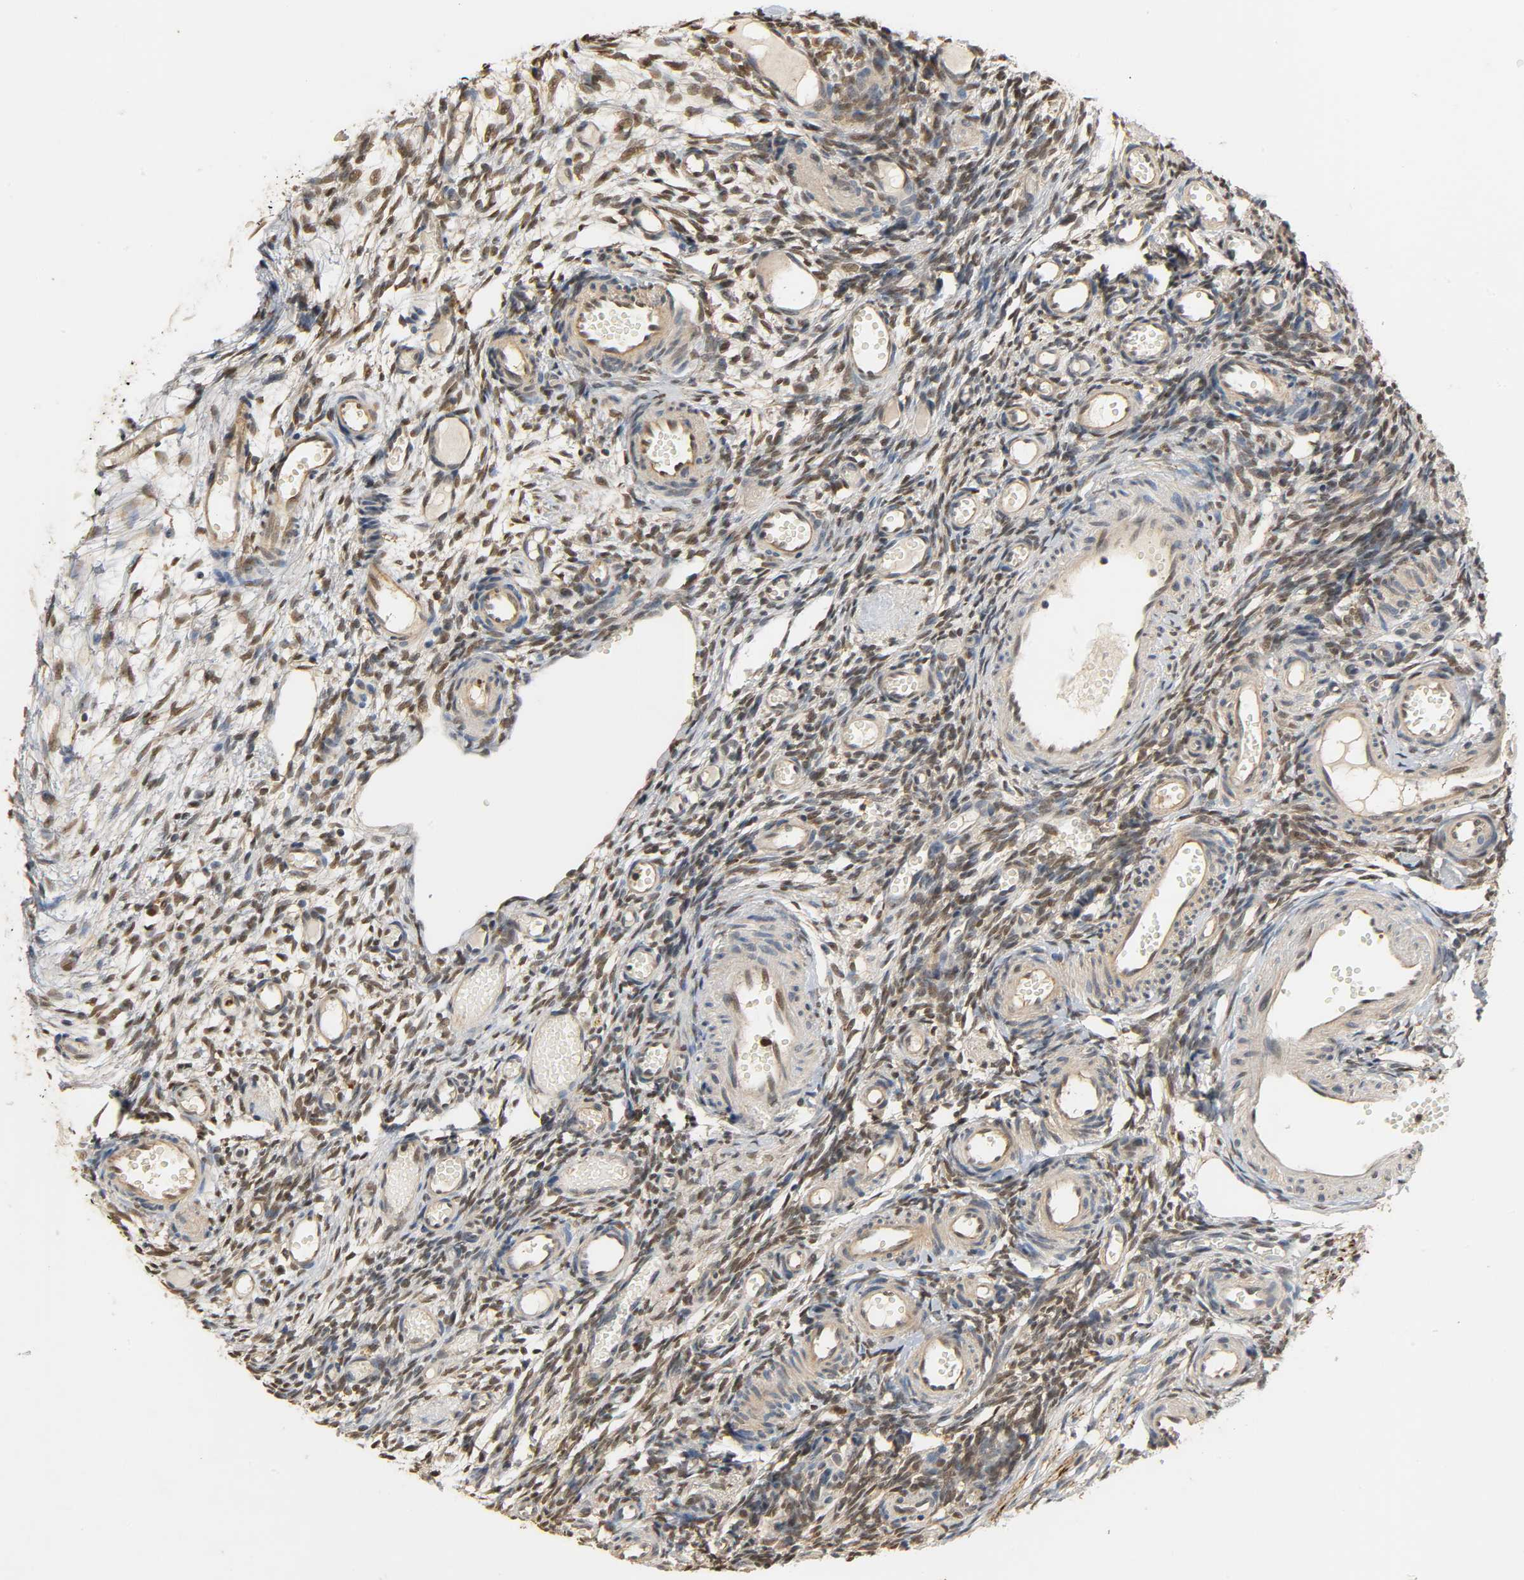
{"staining": {"intensity": "moderate", "quantity": ">75%", "location": "nuclear"}, "tissue": "ovary", "cell_type": "Ovarian stroma cells", "image_type": "normal", "snomed": [{"axis": "morphology", "description": "Normal tissue, NOS"}, {"axis": "topography", "description": "Ovary"}], "caption": "DAB (3,3'-diaminobenzidine) immunohistochemical staining of benign human ovary demonstrates moderate nuclear protein positivity in about >75% of ovarian stroma cells.", "gene": "ZFPM2", "patient": {"sex": "female", "age": 35}}